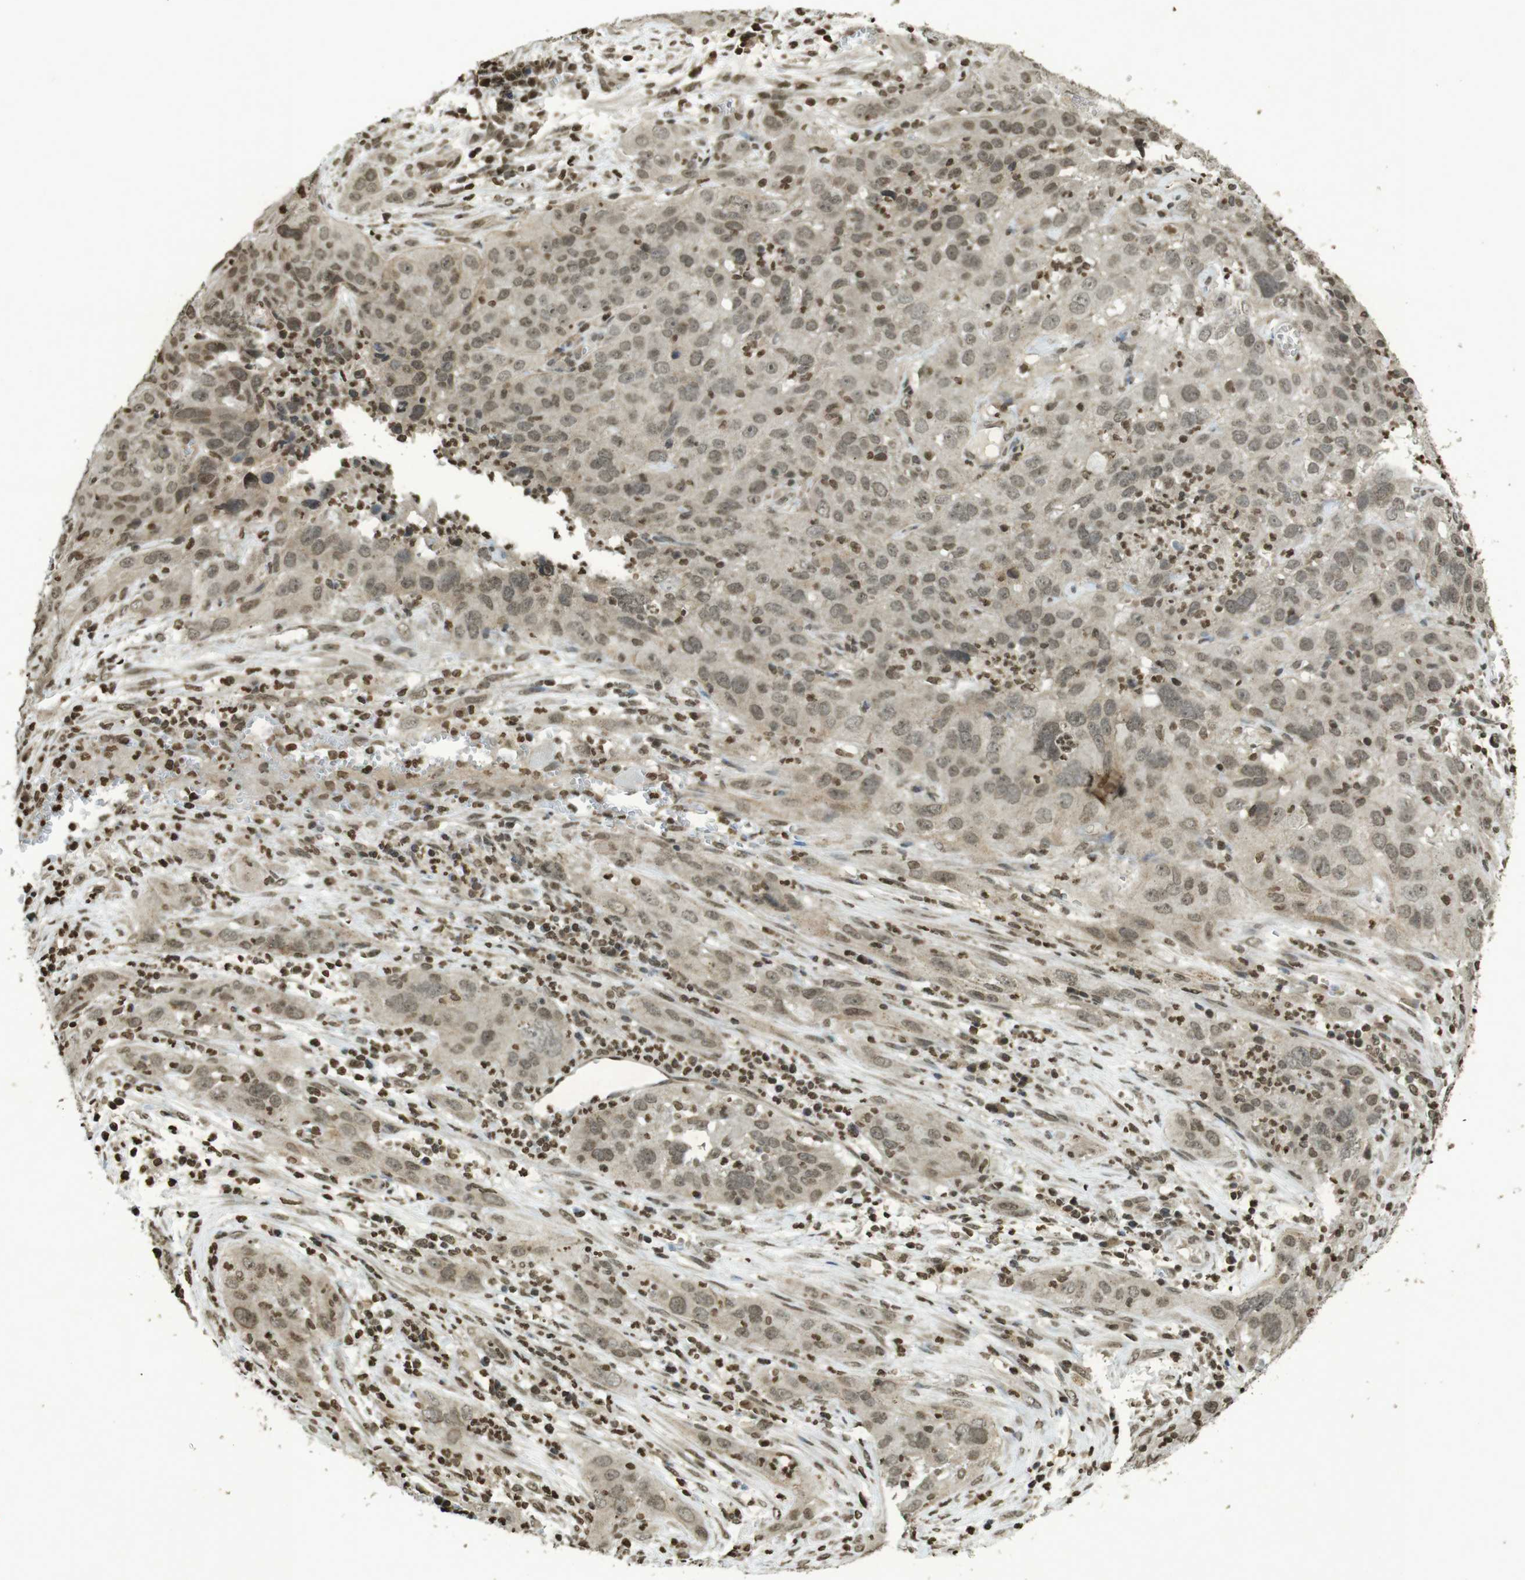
{"staining": {"intensity": "weak", "quantity": ">75%", "location": "nuclear"}, "tissue": "cervical cancer", "cell_type": "Tumor cells", "image_type": "cancer", "snomed": [{"axis": "morphology", "description": "Squamous cell carcinoma, NOS"}, {"axis": "topography", "description": "Cervix"}], "caption": "Weak nuclear expression is present in about >75% of tumor cells in squamous cell carcinoma (cervical).", "gene": "ORC4", "patient": {"sex": "female", "age": 32}}